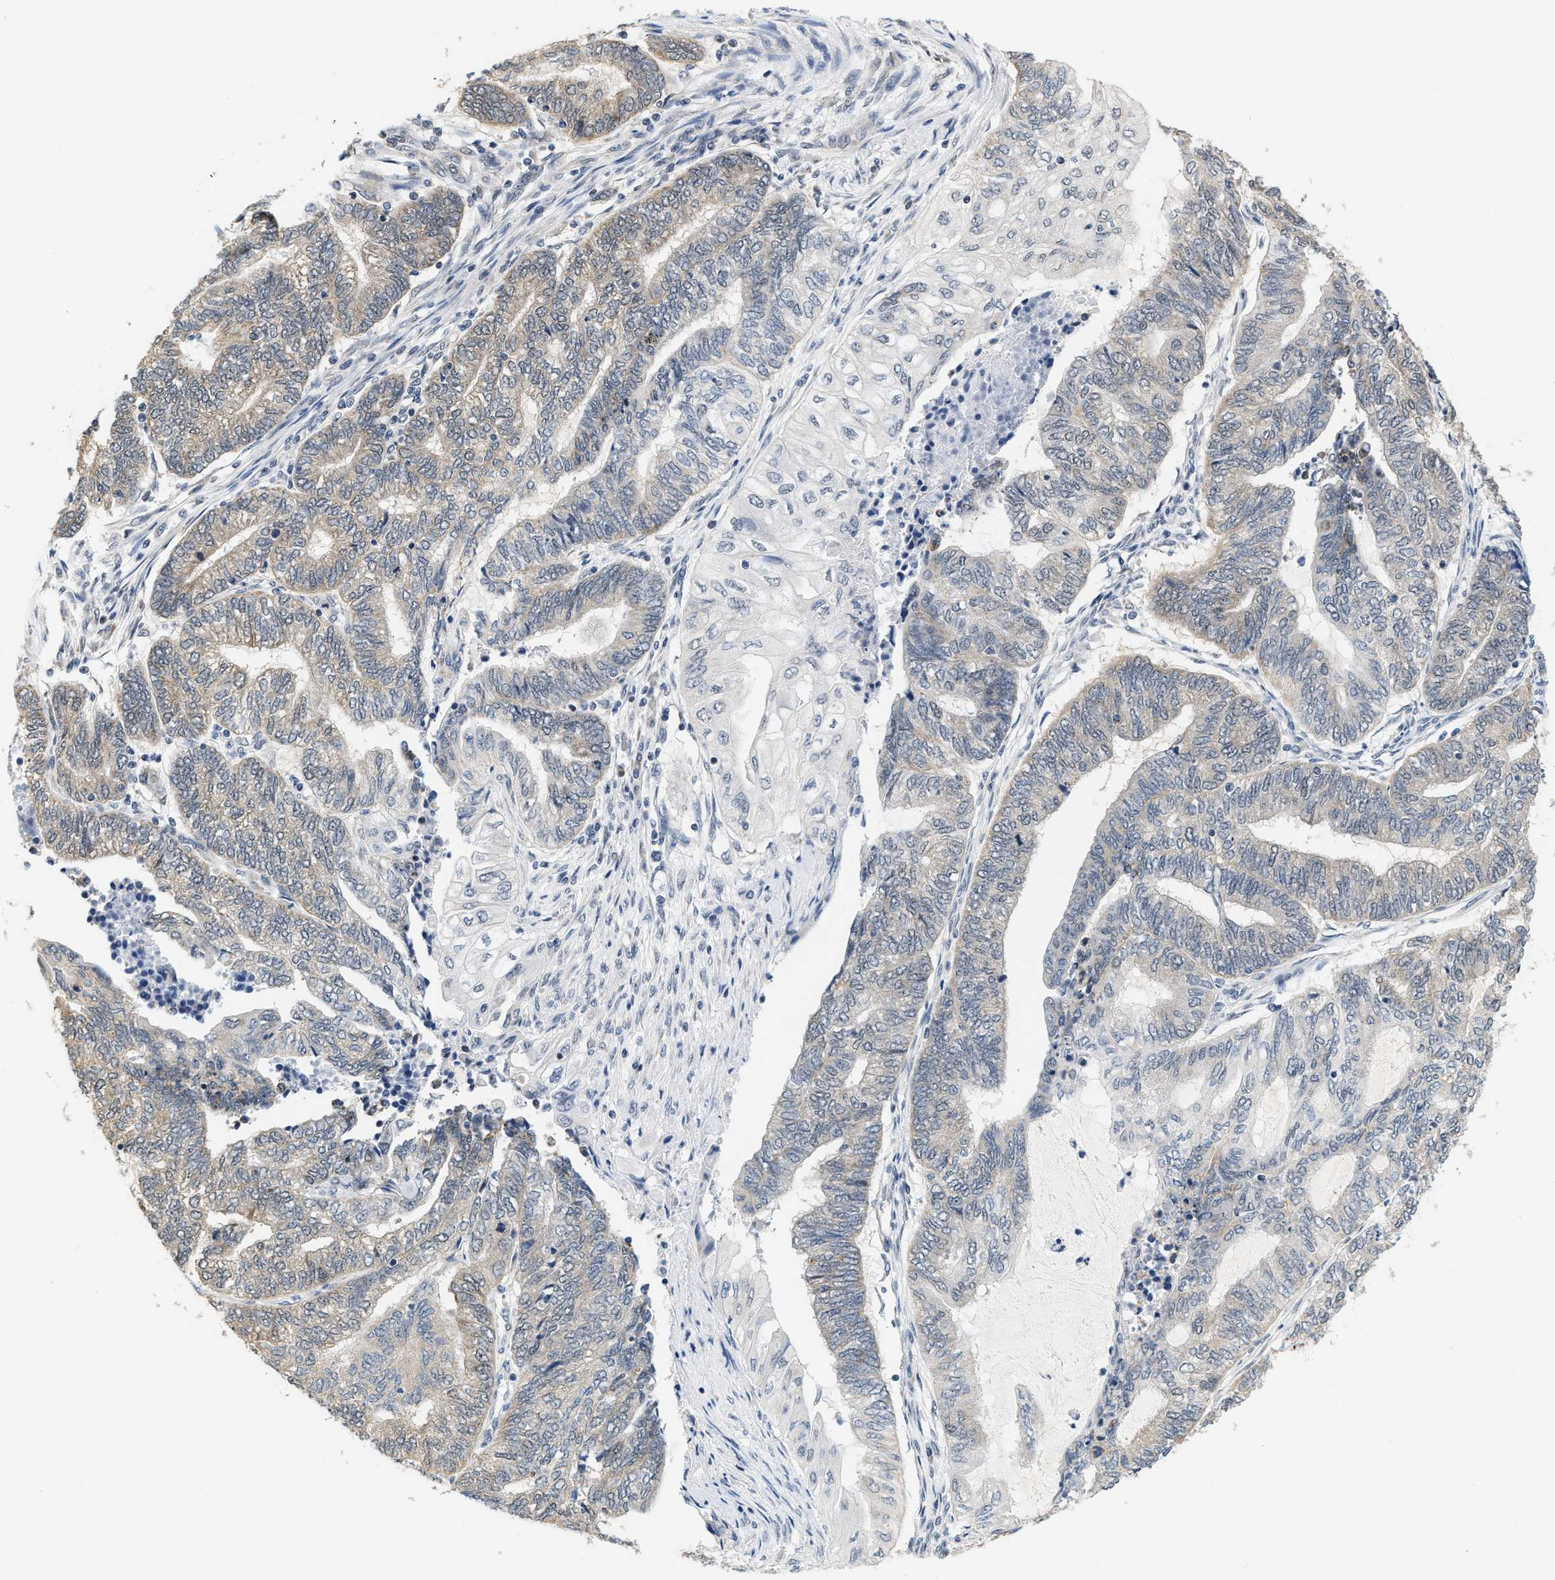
{"staining": {"intensity": "weak", "quantity": "25%-75%", "location": "cytoplasmic/membranous"}, "tissue": "endometrial cancer", "cell_type": "Tumor cells", "image_type": "cancer", "snomed": [{"axis": "morphology", "description": "Adenocarcinoma, NOS"}, {"axis": "topography", "description": "Uterus"}, {"axis": "topography", "description": "Endometrium"}], "caption": "Immunohistochemistry (IHC) of human adenocarcinoma (endometrial) demonstrates low levels of weak cytoplasmic/membranous expression in about 25%-75% of tumor cells.", "gene": "GIGYF1", "patient": {"sex": "female", "age": 70}}